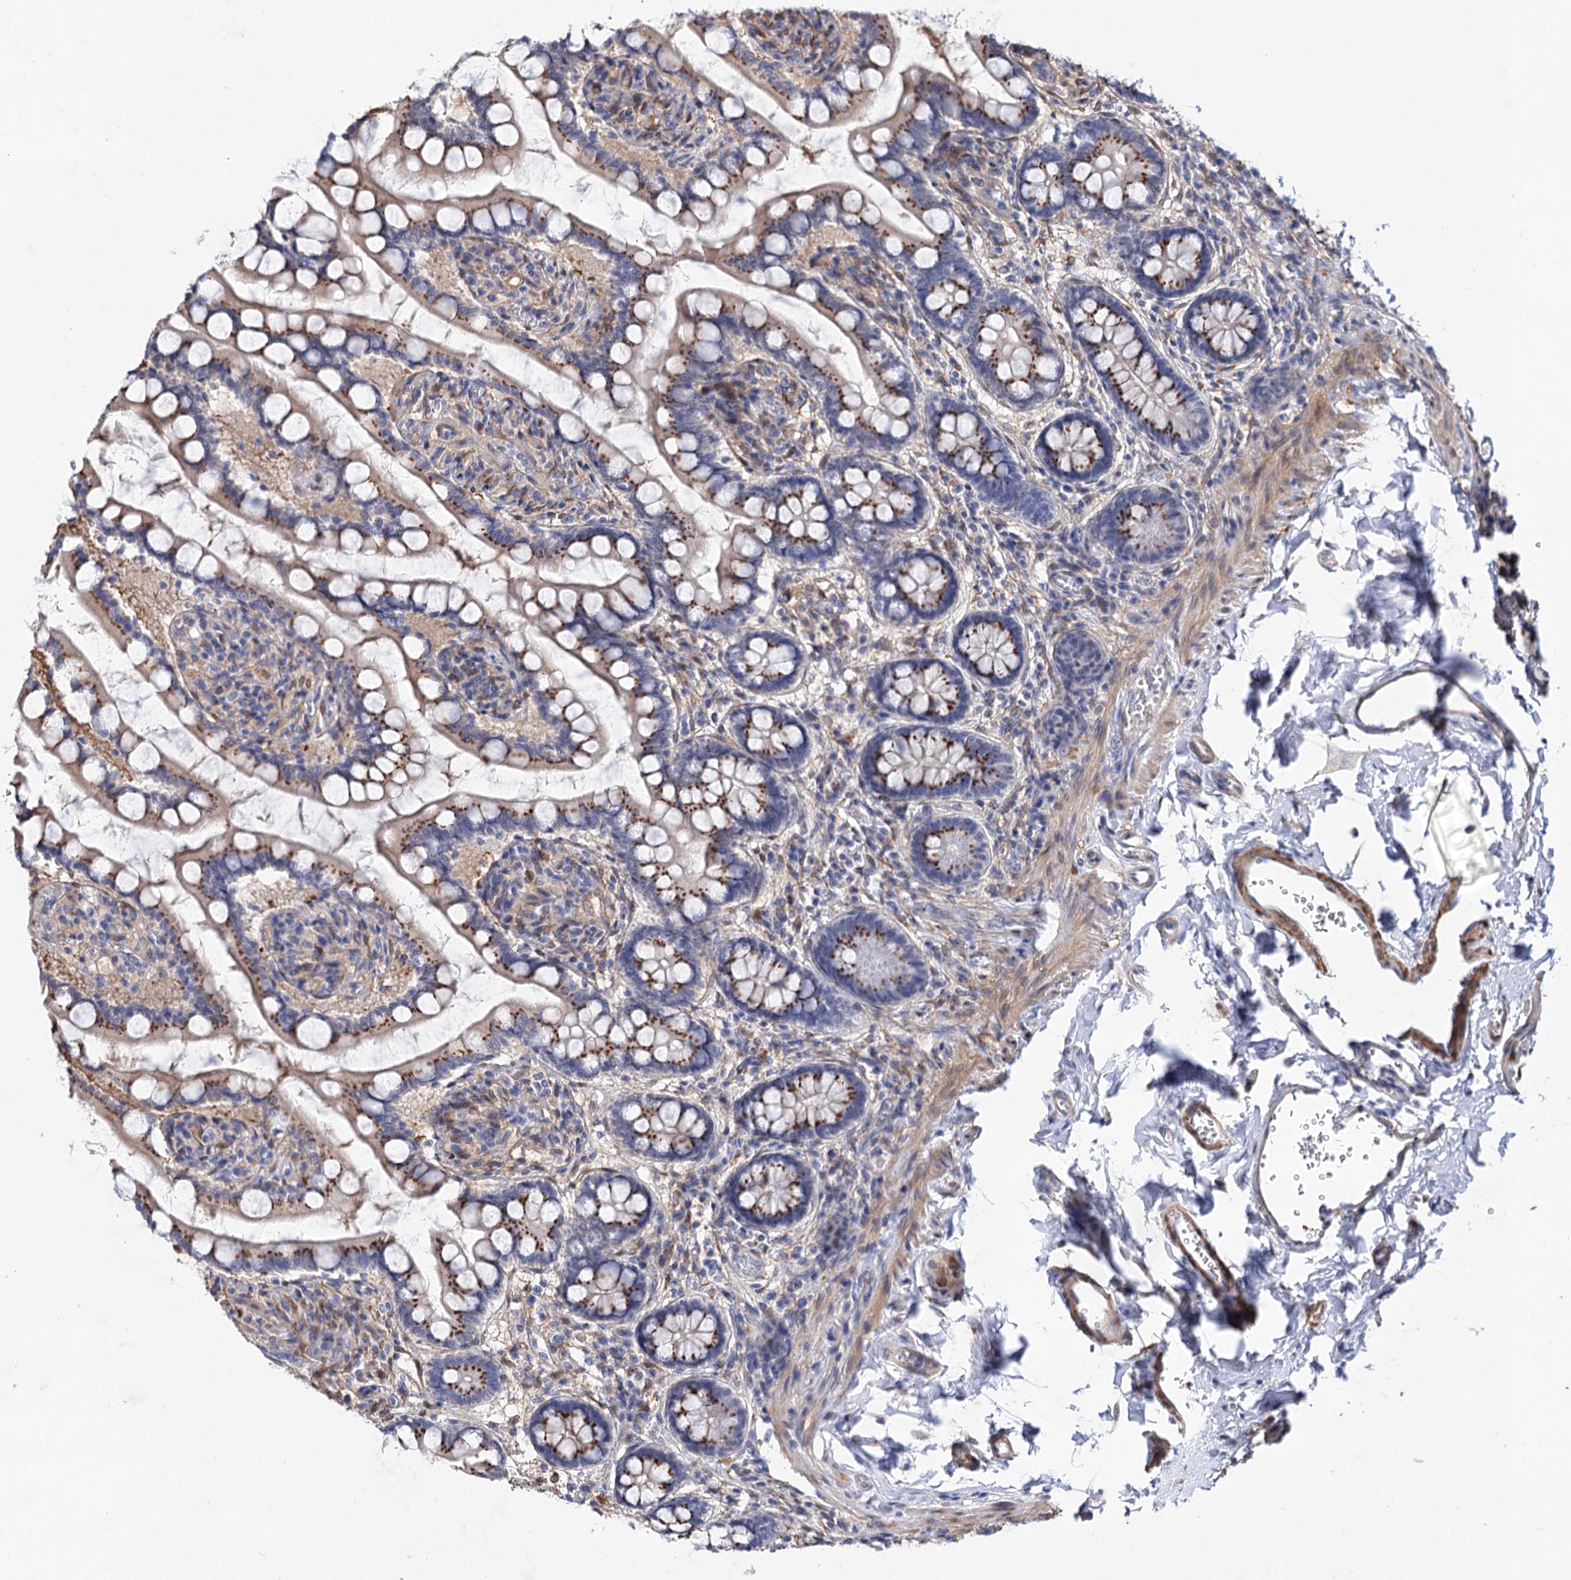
{"staining": {"intensity": "strong", "quantity": ">75%", "location": "cytoplasmic/membranous"}, "tissue": "small intestine", "cell_type": "Glandular cells", "image_type": "normal", "snomed": [{"axis": "morphology", "description": "Normal tissue, NOS"}, {"axis": "topography", "description": "Small intestine"}], "caption": "Glandular cells reveal high levels of strong cytoplasmic/membranous expression in approximately >75% of cells in benign small intestine. The staining was performed using DAB (3,3'-diaminobenzidine) to visualize the protein expression in brown, while the nuclei were stained in blue with hematoxylin (Magnification: 20x).", "gene": "C11orf96", "patient": {"sex": "male", "age": 52}}